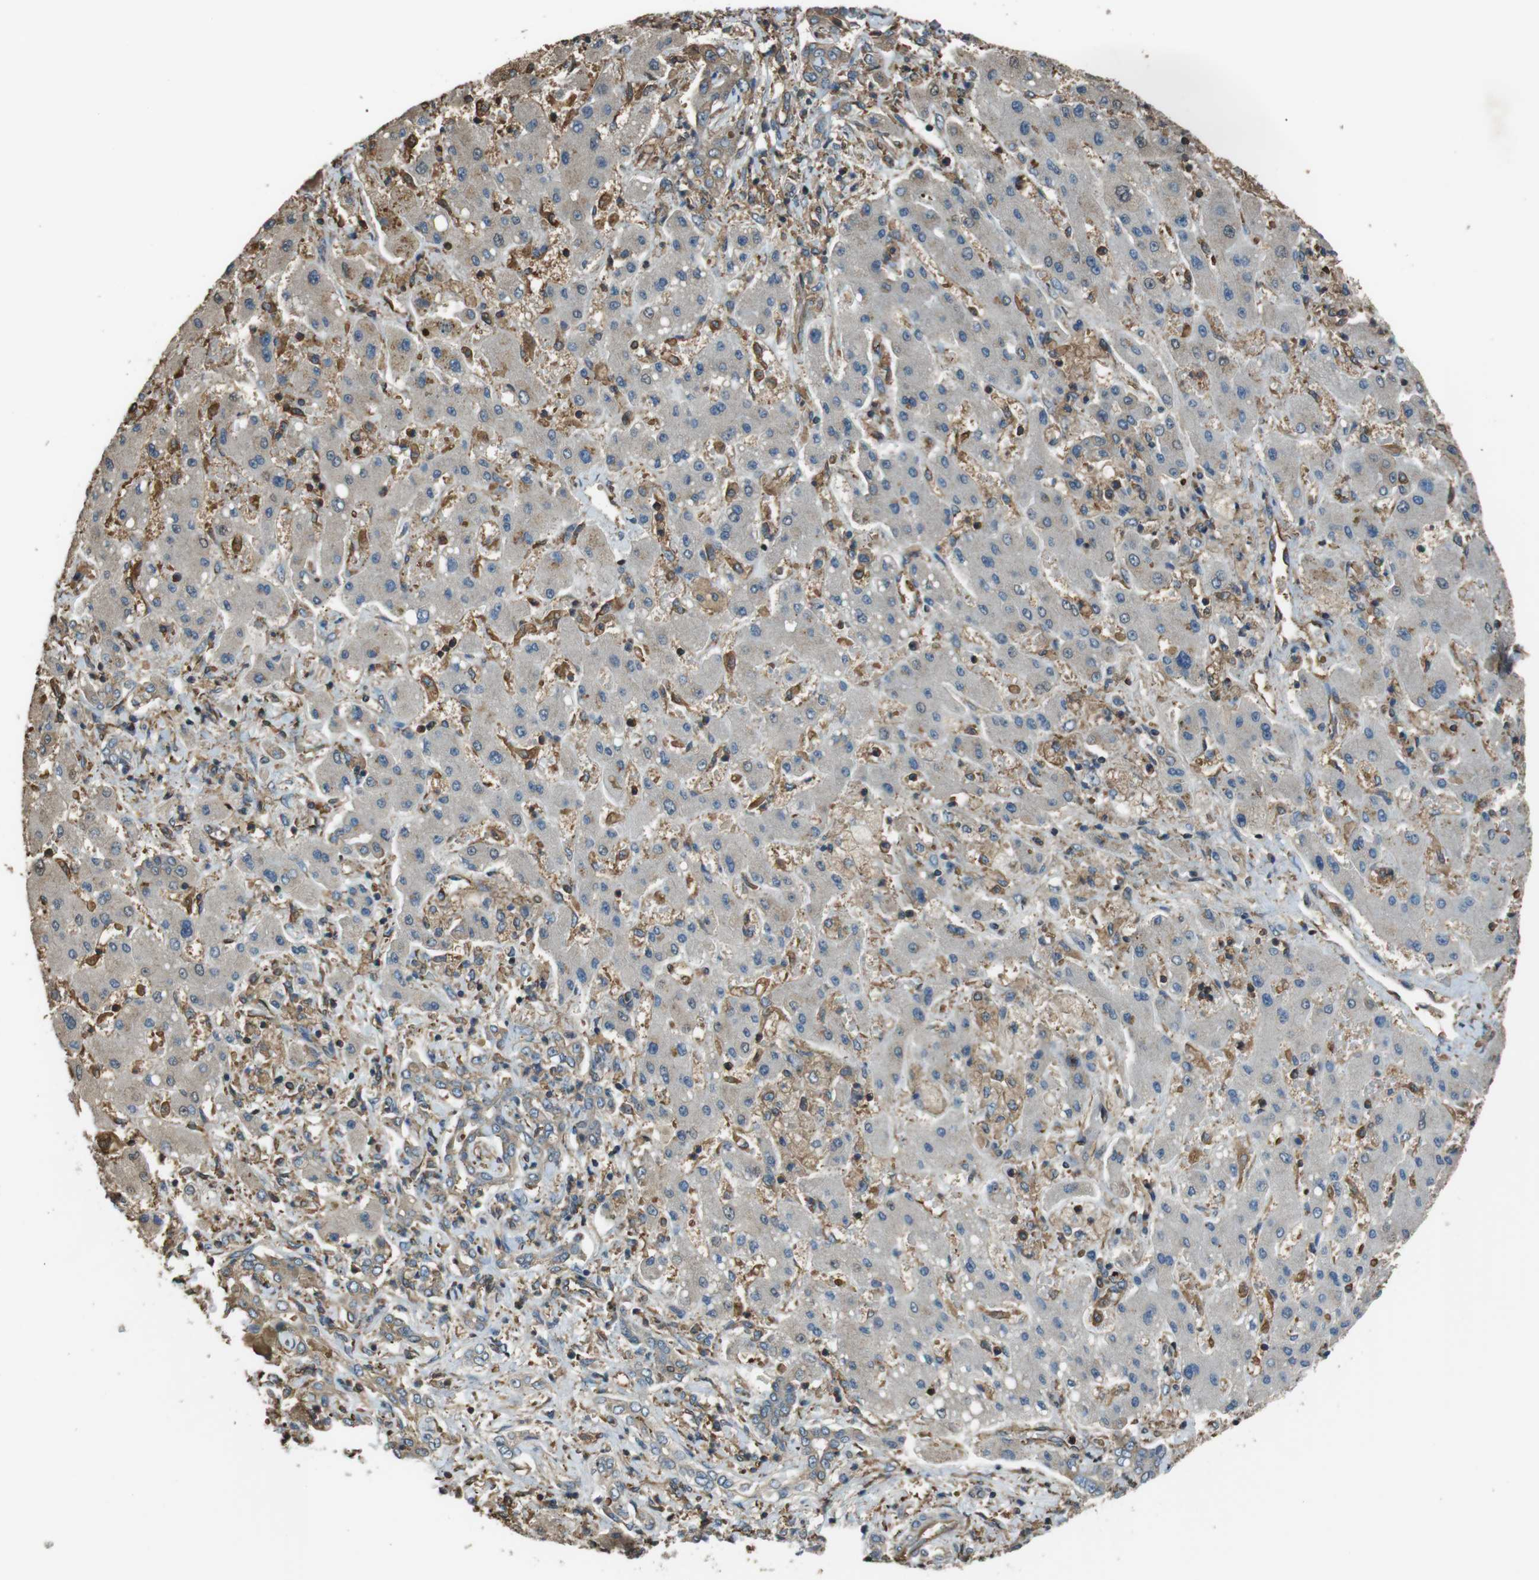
{"staining": {"intensity": "weak", "quantity": "<25%", "location": "cytoplasmic/membranous"}, "tissue": "liver cancer", "cell_type": "Tumor cells", "image_type": "cancer", "snomed": [{"axis": "morphology", "description": "Cholangiocarcinoma"}, {"axis": "topography", "description": "Liver"}], "caption": "Tumor cells show no significant protein staining in liver cancer (cholangiocarcinoma).", "gene": "FCAR", "patient": {"sex": "male", "age": 50}}